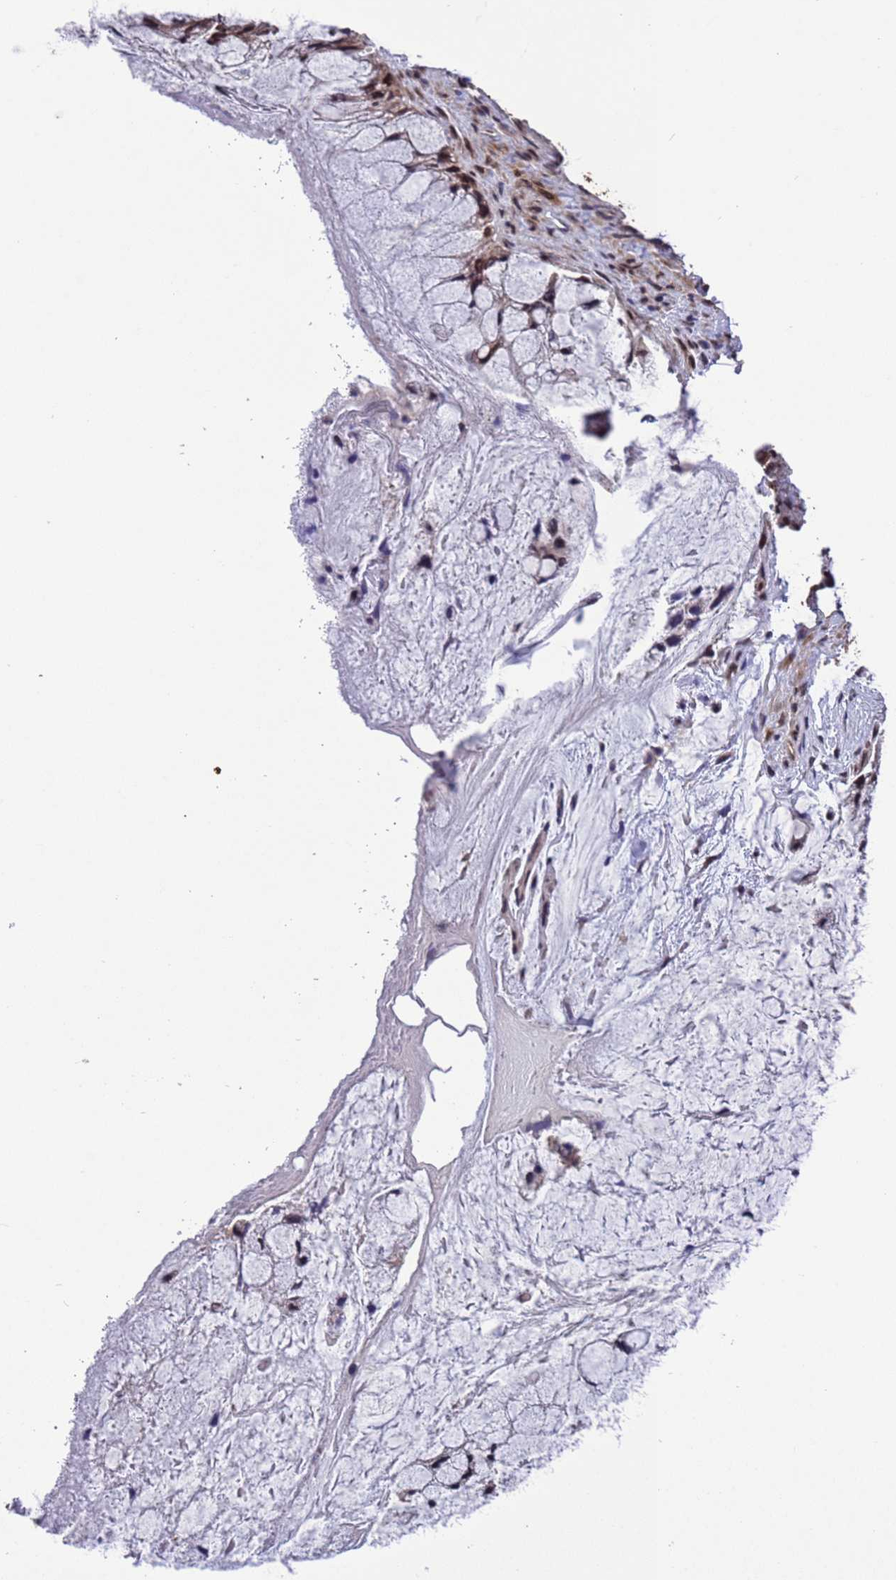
{"staining": {"intensity": "strong", "quantity": ">75%", "location": "nuclear"}, "tissue": "ovarian cancer", "cell_type": "Tumor cells", "image_type": "cancer", "snomed": [{"axis": "morphology", "description": "Cystadenocarcinoma, mucinous, NOS"}, {"axis": "topography", "description": "Ovary"}], "caption": "Immunohistochemistry of human mucinous cystadenocarcinoma (ovarian) displays high levels of strong nuclear positivity in approximately >75% of tumor cells.", "gene": "VSTM4", "patient": {"sex": "female", "age": 37}}